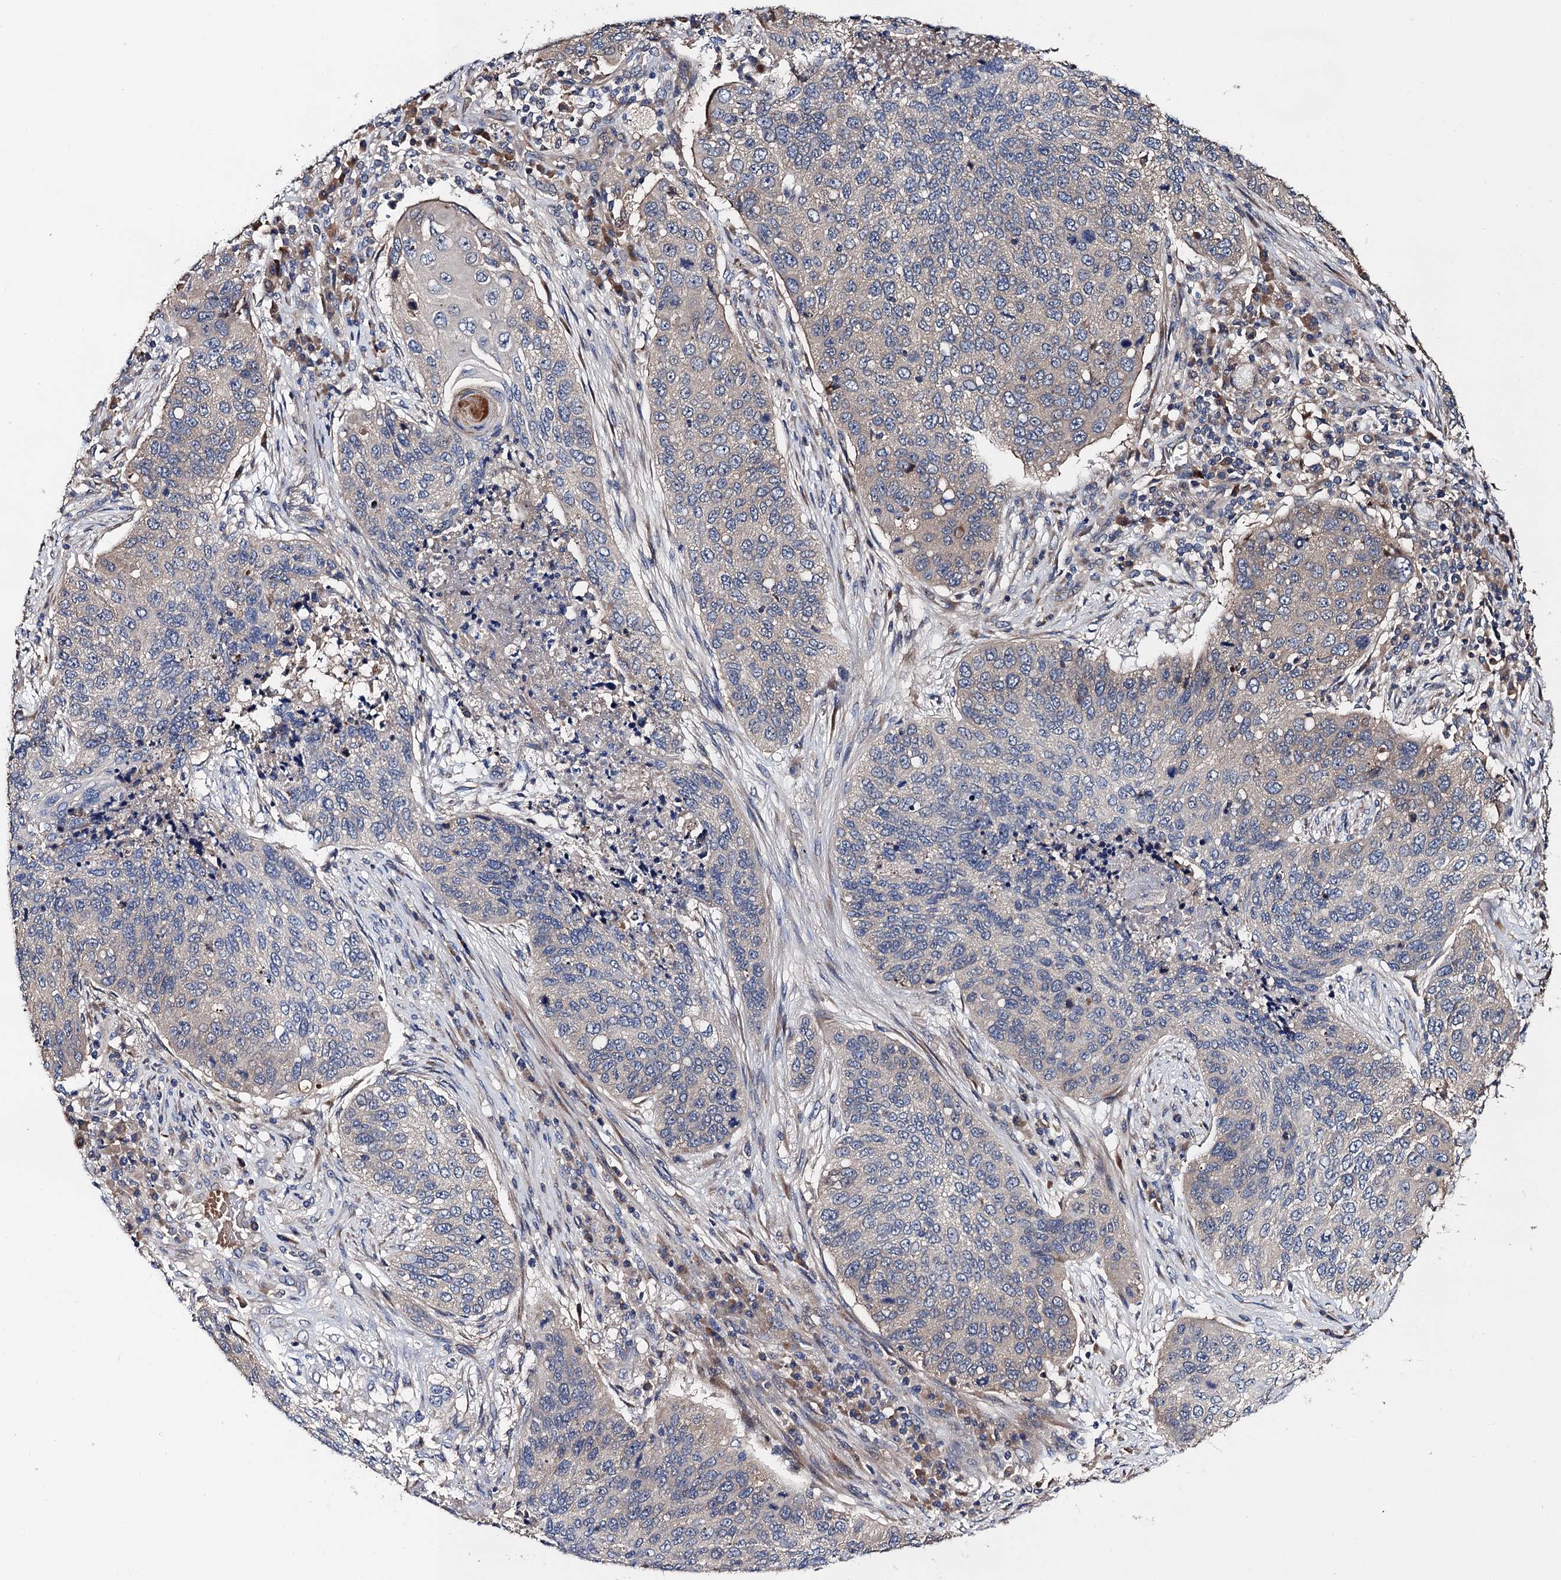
{"staining": {"intensity": "negative", "quantity": "none", "location": "none"}, "tissue": "lung cancer", "cell_type": "Tumor cells", "image_type": "cancer", "snomed": [{"axis": "morphology", "description": "Squamous cell carcinoma, NOS"}, {"axis": "topography", "description": "Lung"}], "caption": "This is an immunohistochemistry image of lung squamous cell carcinoma. There is no expression in tumor cells.", "gene": "TRMT112", "patient": {"sex": "female", "age": 63}}